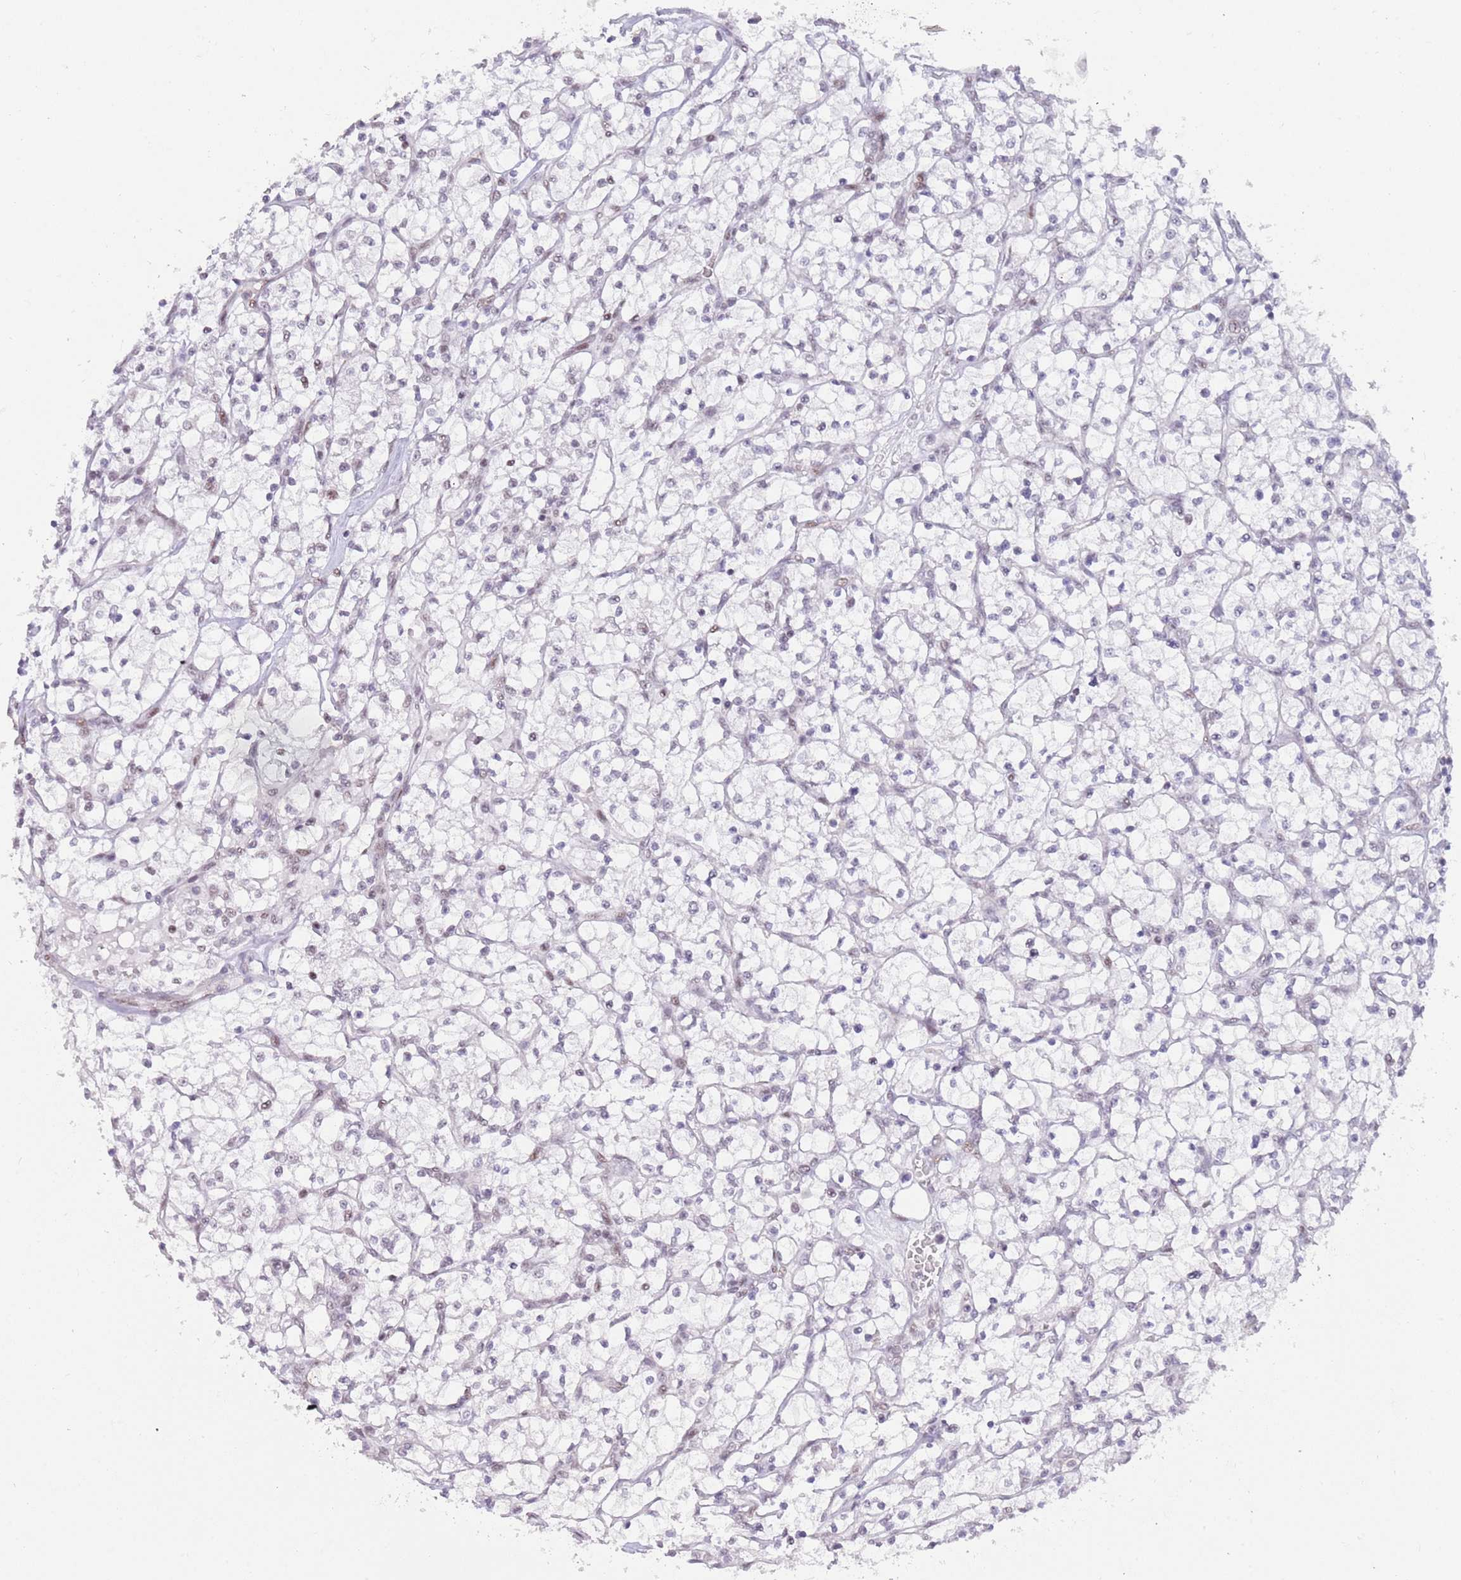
{"staining": {"intensity": "negative", "quantity": "none", "location": "none"}, "tissue": "renal cancer", "cell_type": "Tumor cells", "image_type": "cancer", "snomed": [{"axis": "morphology", "description": "Adenocarcinoma, NOS"}, {"axis": "topography", "description": "Kidney"}], "caption": "DAB immunohistochemical staining of human renal cancer exhibits no significant positivity in tumor cells.", "gene": "ZNF382", "patient": {"sex": "female", "age": 64}}